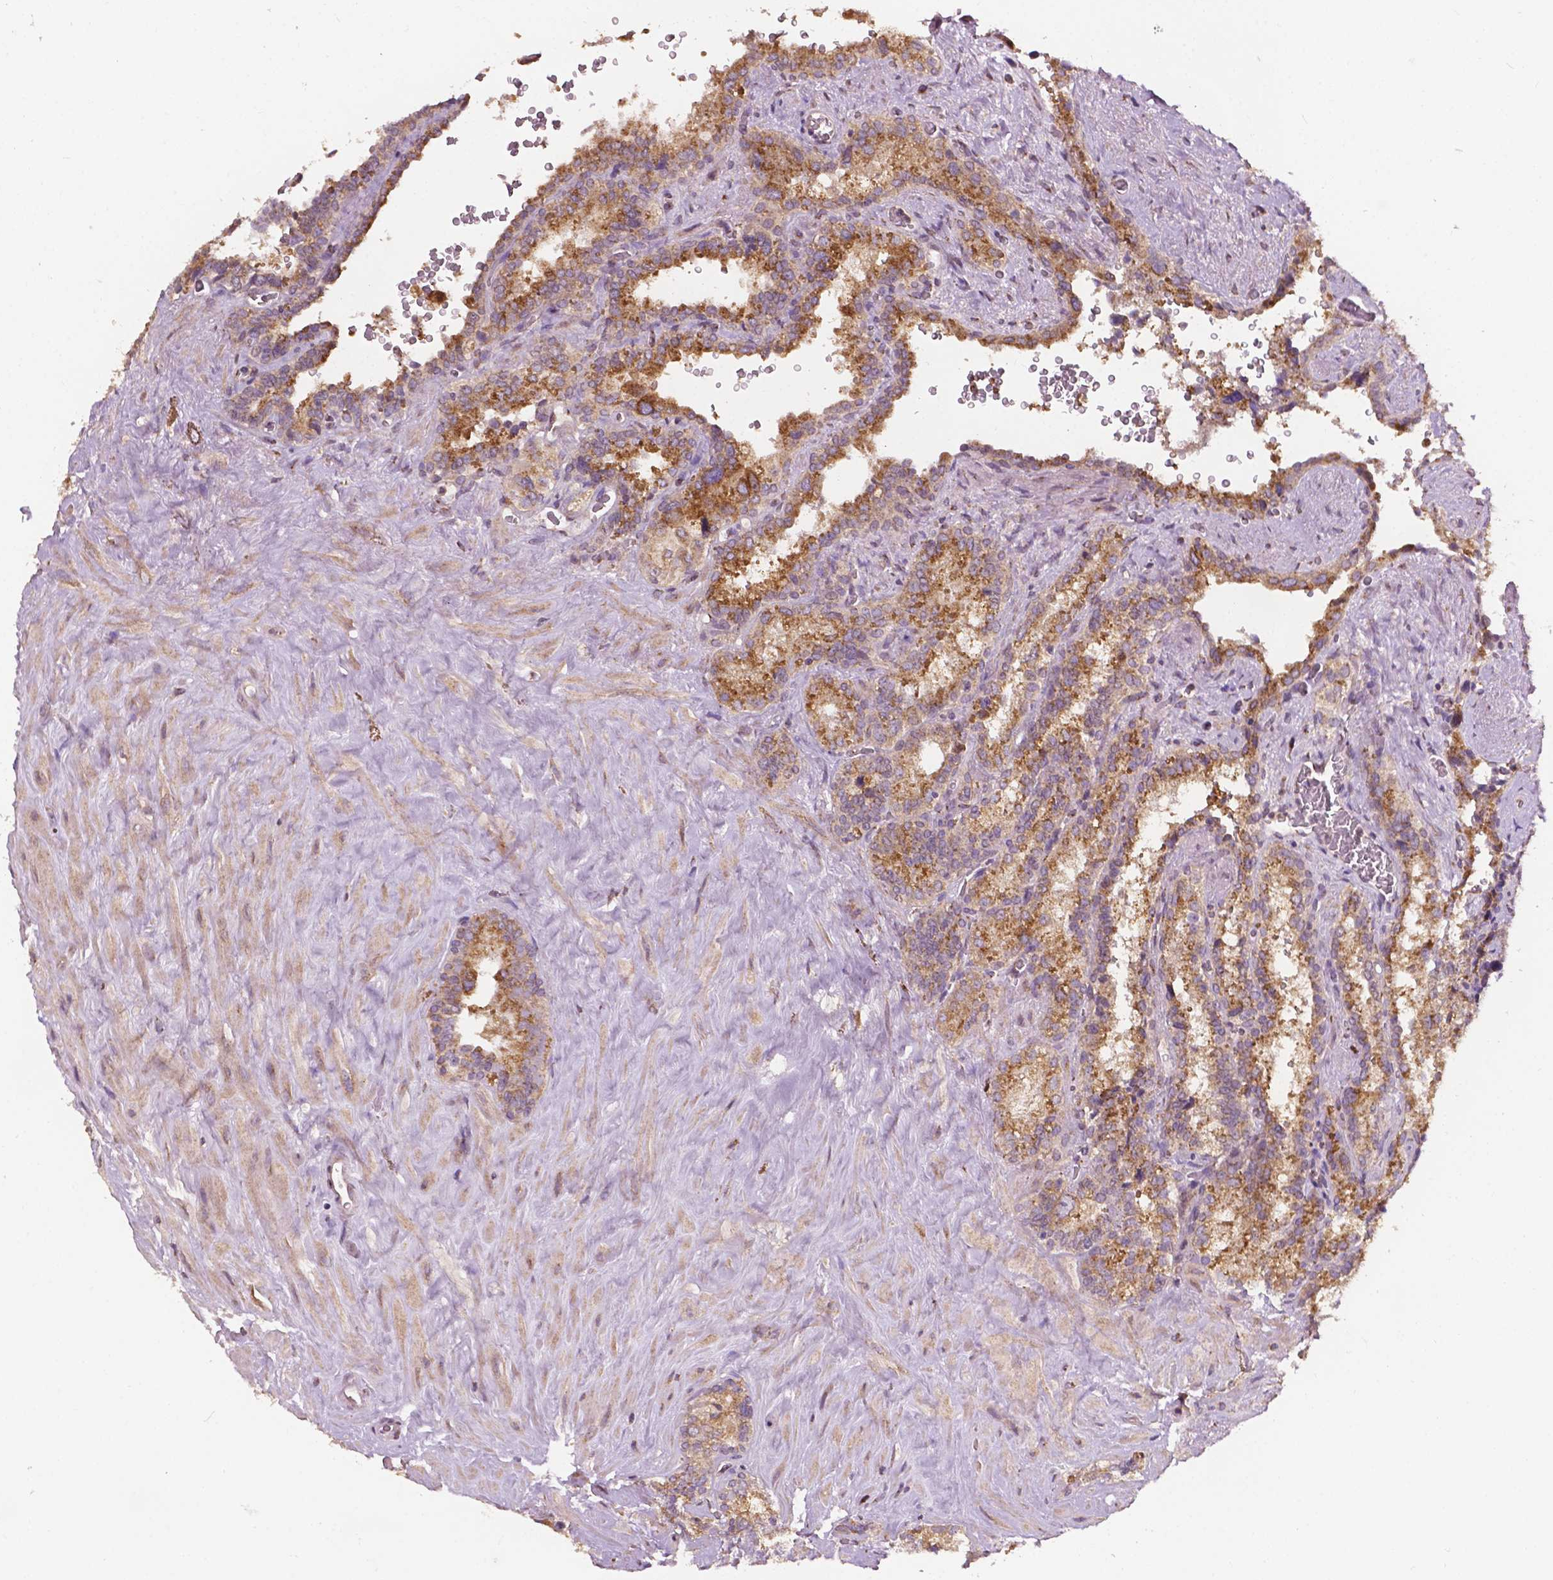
{"staining": {"intensity": "moderate", "quantity": ">75%", "location": "cytoplasmic/membranous"}, "tissue": "seminal vesicle", "cell_type": "Glandular cells", "image_type": "normal", "snomed": [{"axis": "morphology", "description": "Normal tissue, NOS"}, {"axis": "topography", "description": "Prostate"}, {"axis": "topography", "description": "Seminal veicle"}], "caption": "Moderate cytoplasmic/membranous staining for a protein is appreciated in about >75% of glandular cells of unremarkable seminal vesicle using immunohistochemistry (IHC).", "gene": "EBAG9", "patient": {"sex": "male", "age": 71}}